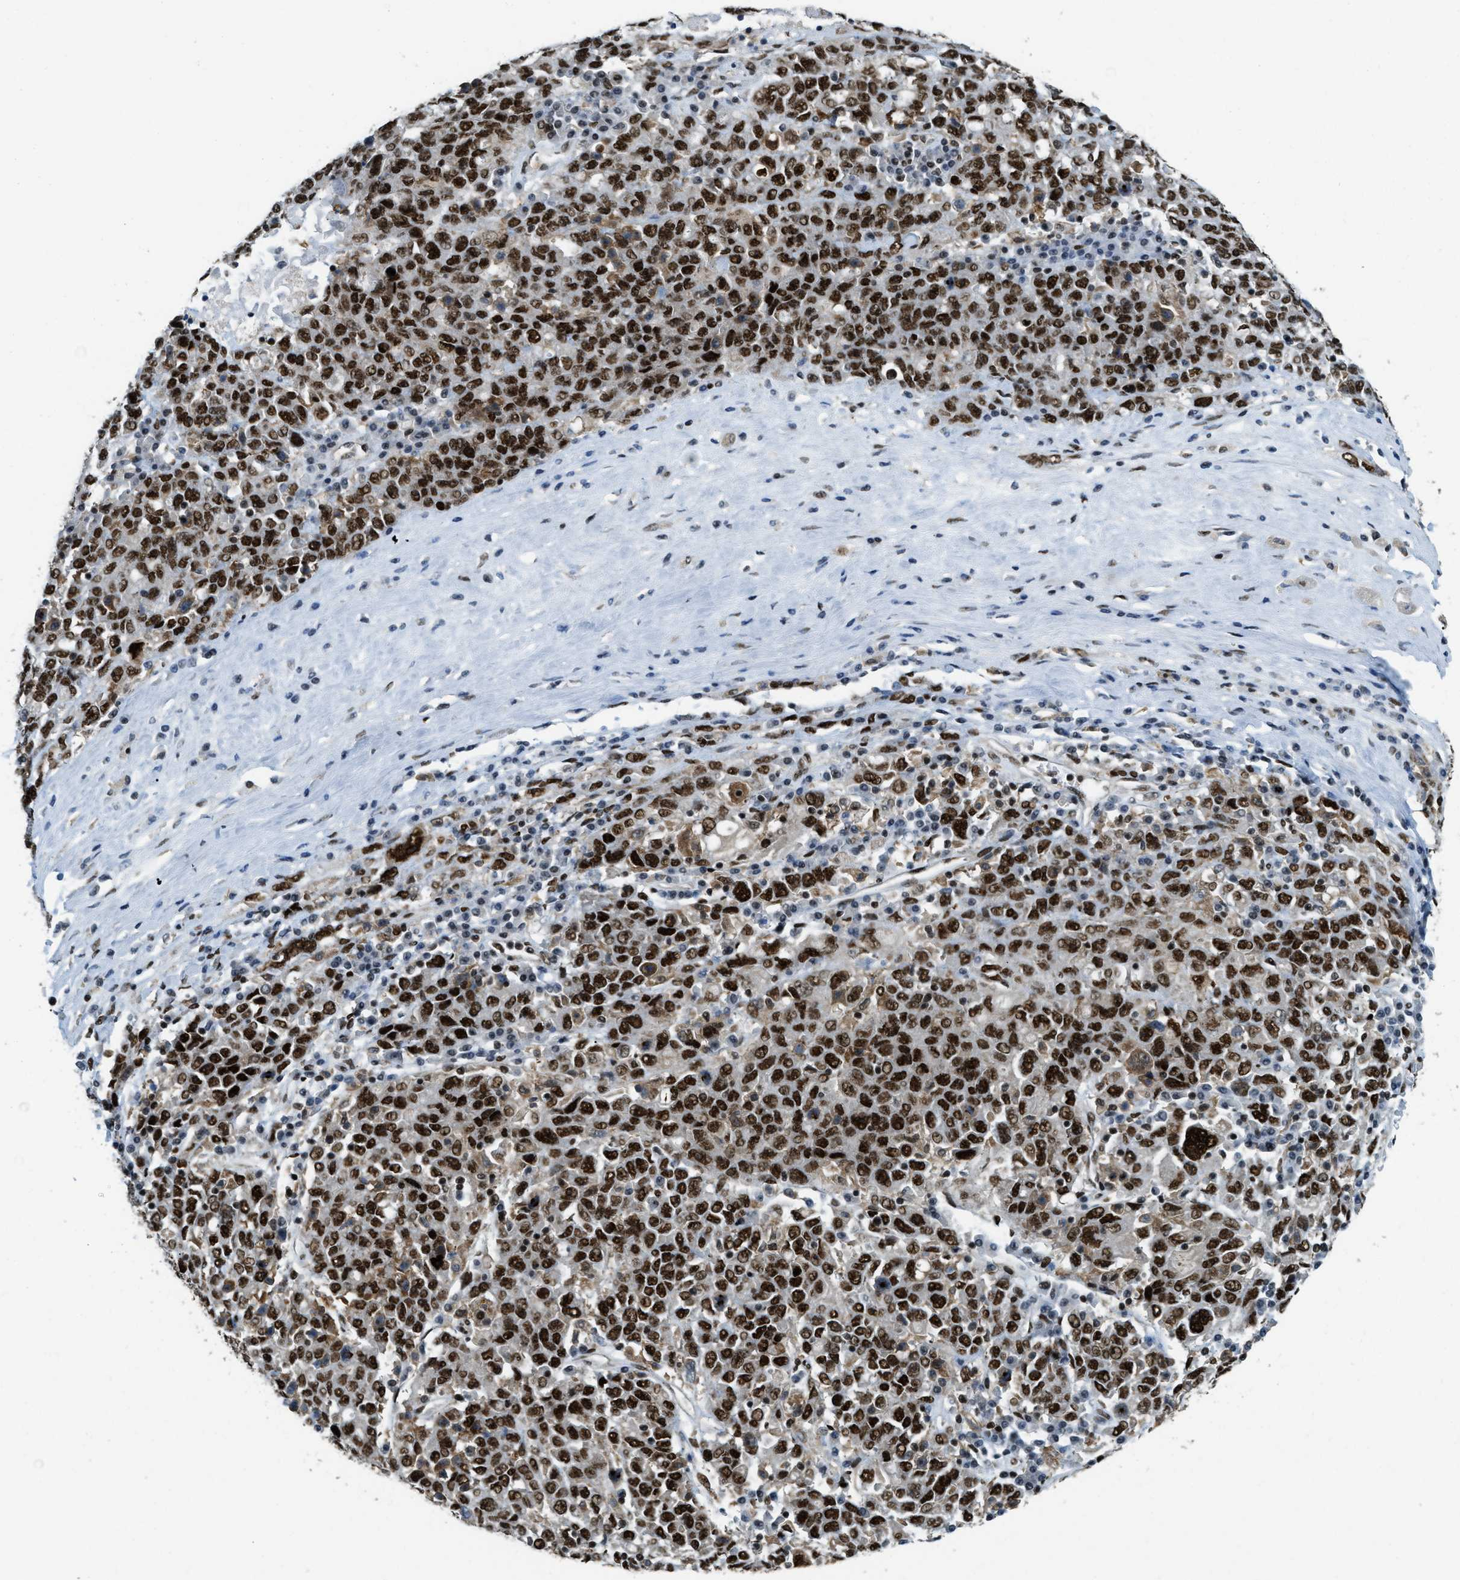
{"staining": {"intensity": "strong", "quantity": ">75%", "location": "nuclear"}, "tissue": "ovarian cancer", "cell_type": "Tumor cells", "image_type": "cancer", "snomed": [{"axis": "morphology", "description": "Carcinoma, endometroid"}, {"axis": "topography", "description": "Ovary"}], "caption": "Protein staining reveals strong nuclear expression in about >75% of tumor cells in ovarian cancer.", "gene": "NUMA1", "patient": {"sex": "female", "age": 62}}